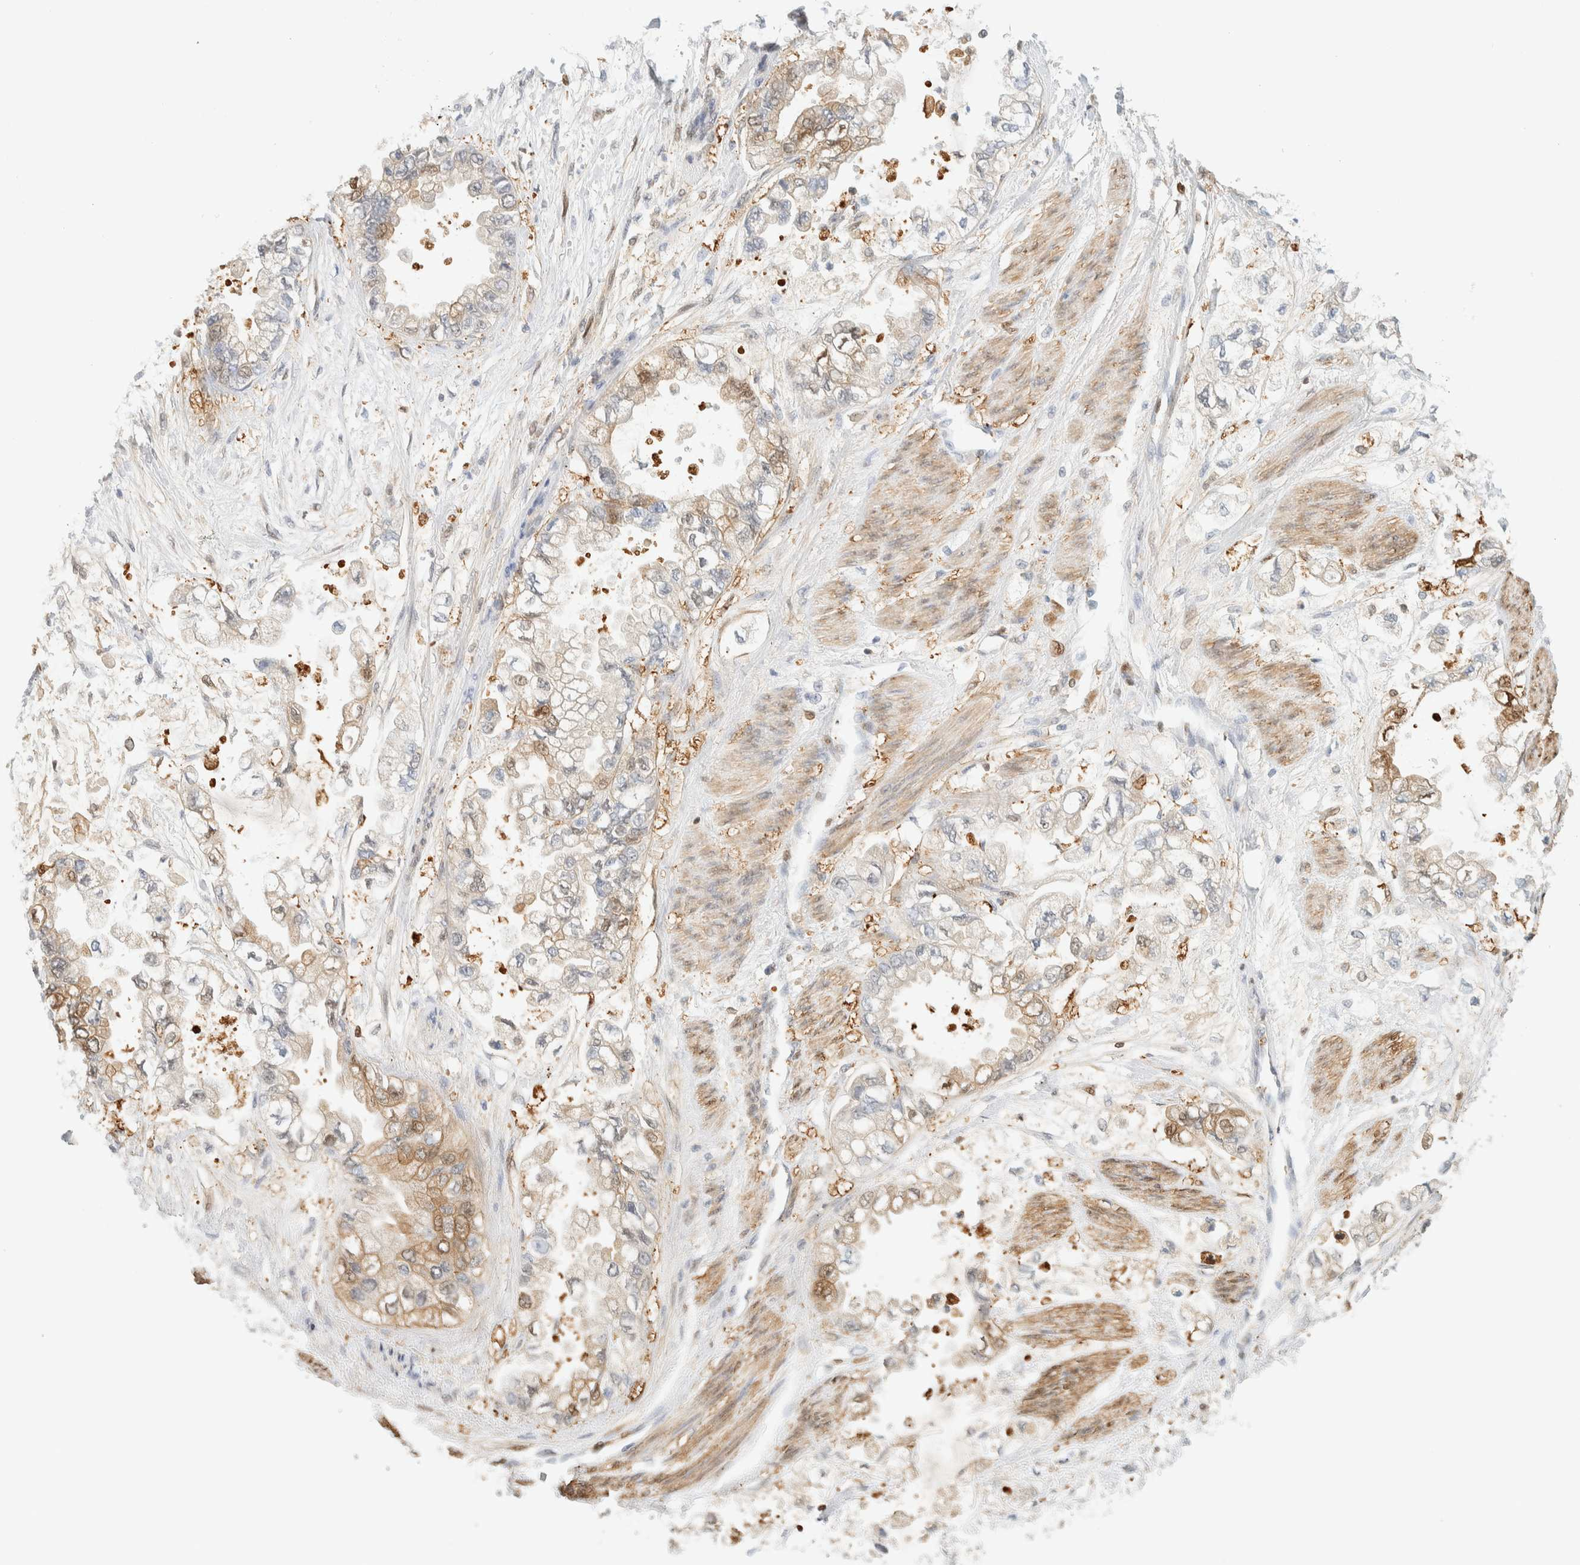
{"staining": {"intensity": "weak", "quantity": "25%-75%", "location": "cytoplasmic/membranous,nuclear"}, "tissue": "stomach cancer", "cell_type": "Tumor cells", "image_type": "cancer", "snomed": [{"axis": "morphology", "description": "Normal tissue, NOS"}, {"axis": "morphology", "description": "Adenocarcinoma, NOS"}, {"axis": "topography", "description": "Stomach"}], "caption": "High-magnification brightfield microscopy of stomach cancer (adenocarcinoma) stained with DAB (brown) and counterstained with hematoxylin (blue). tumor cells exhibit weak cytoplasmic/membranous and nuclear positivity is appreciated in about25%-75% of cells.", "gene": "ZBTB37", "patient": {"sex": "male", "age": 62}}